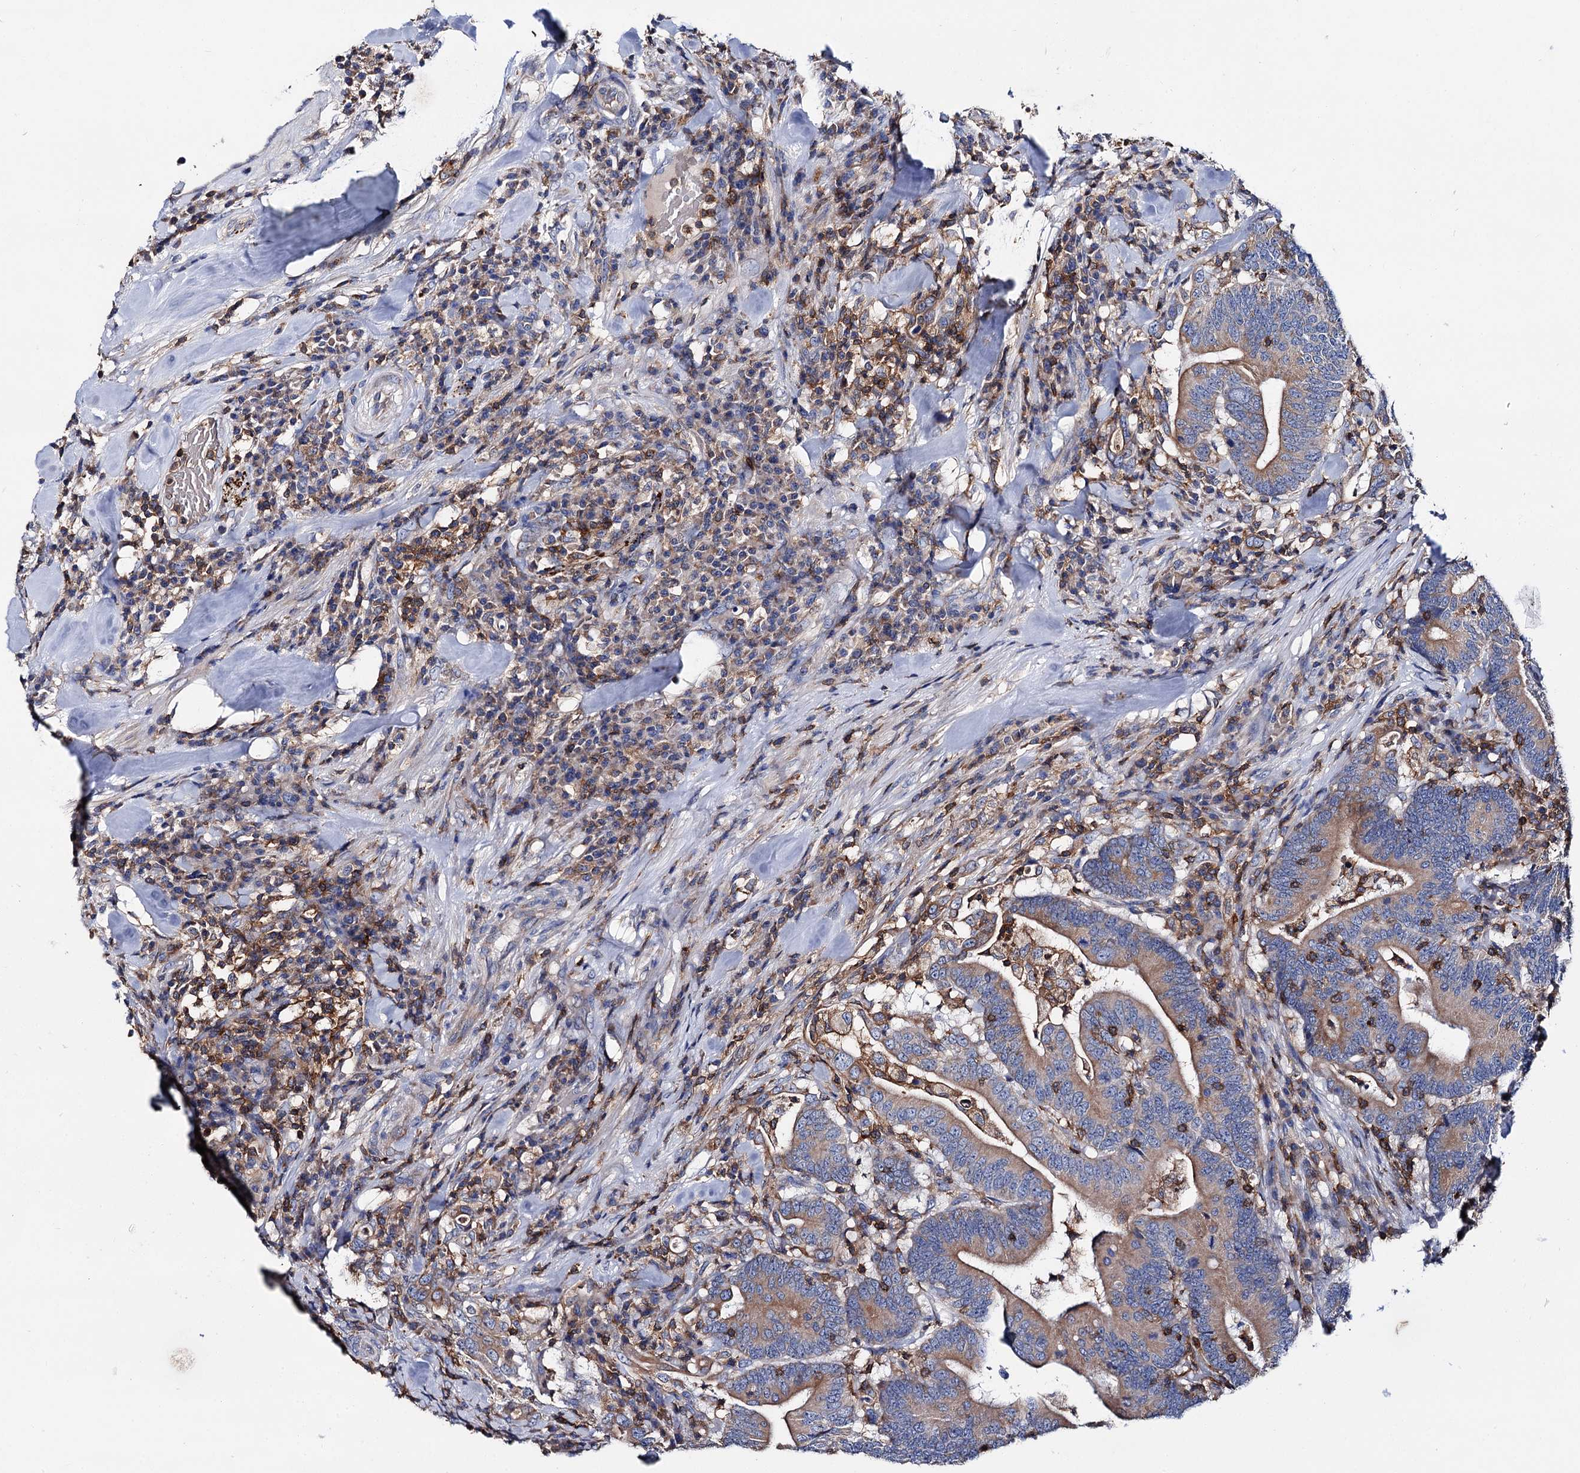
{"staining": {"intensity": "moderate", "quantity": ">75%", "location": "cytoplasmic/membranous"}, "tissue": "colorectal cancer", "cell_type": "Tumor cells", "image_type": "cancer", "snomed": [{"axis": "morphology", "description": "Adenocarcinoma, NOS"}, {"axis": "topography", "description": "Colon"}], "caption": "The image reveals immunohistochemical staining of colorectal adenocarcinoma. There is moderate cytoplasmic/membranous expression is present in approximately >75% of tumor cells. (brown staining indicates protein expression, while blue staining denotes nuclei).", "gene": "UBASH3B", "patient": {"sex": "female", "age": 66}}